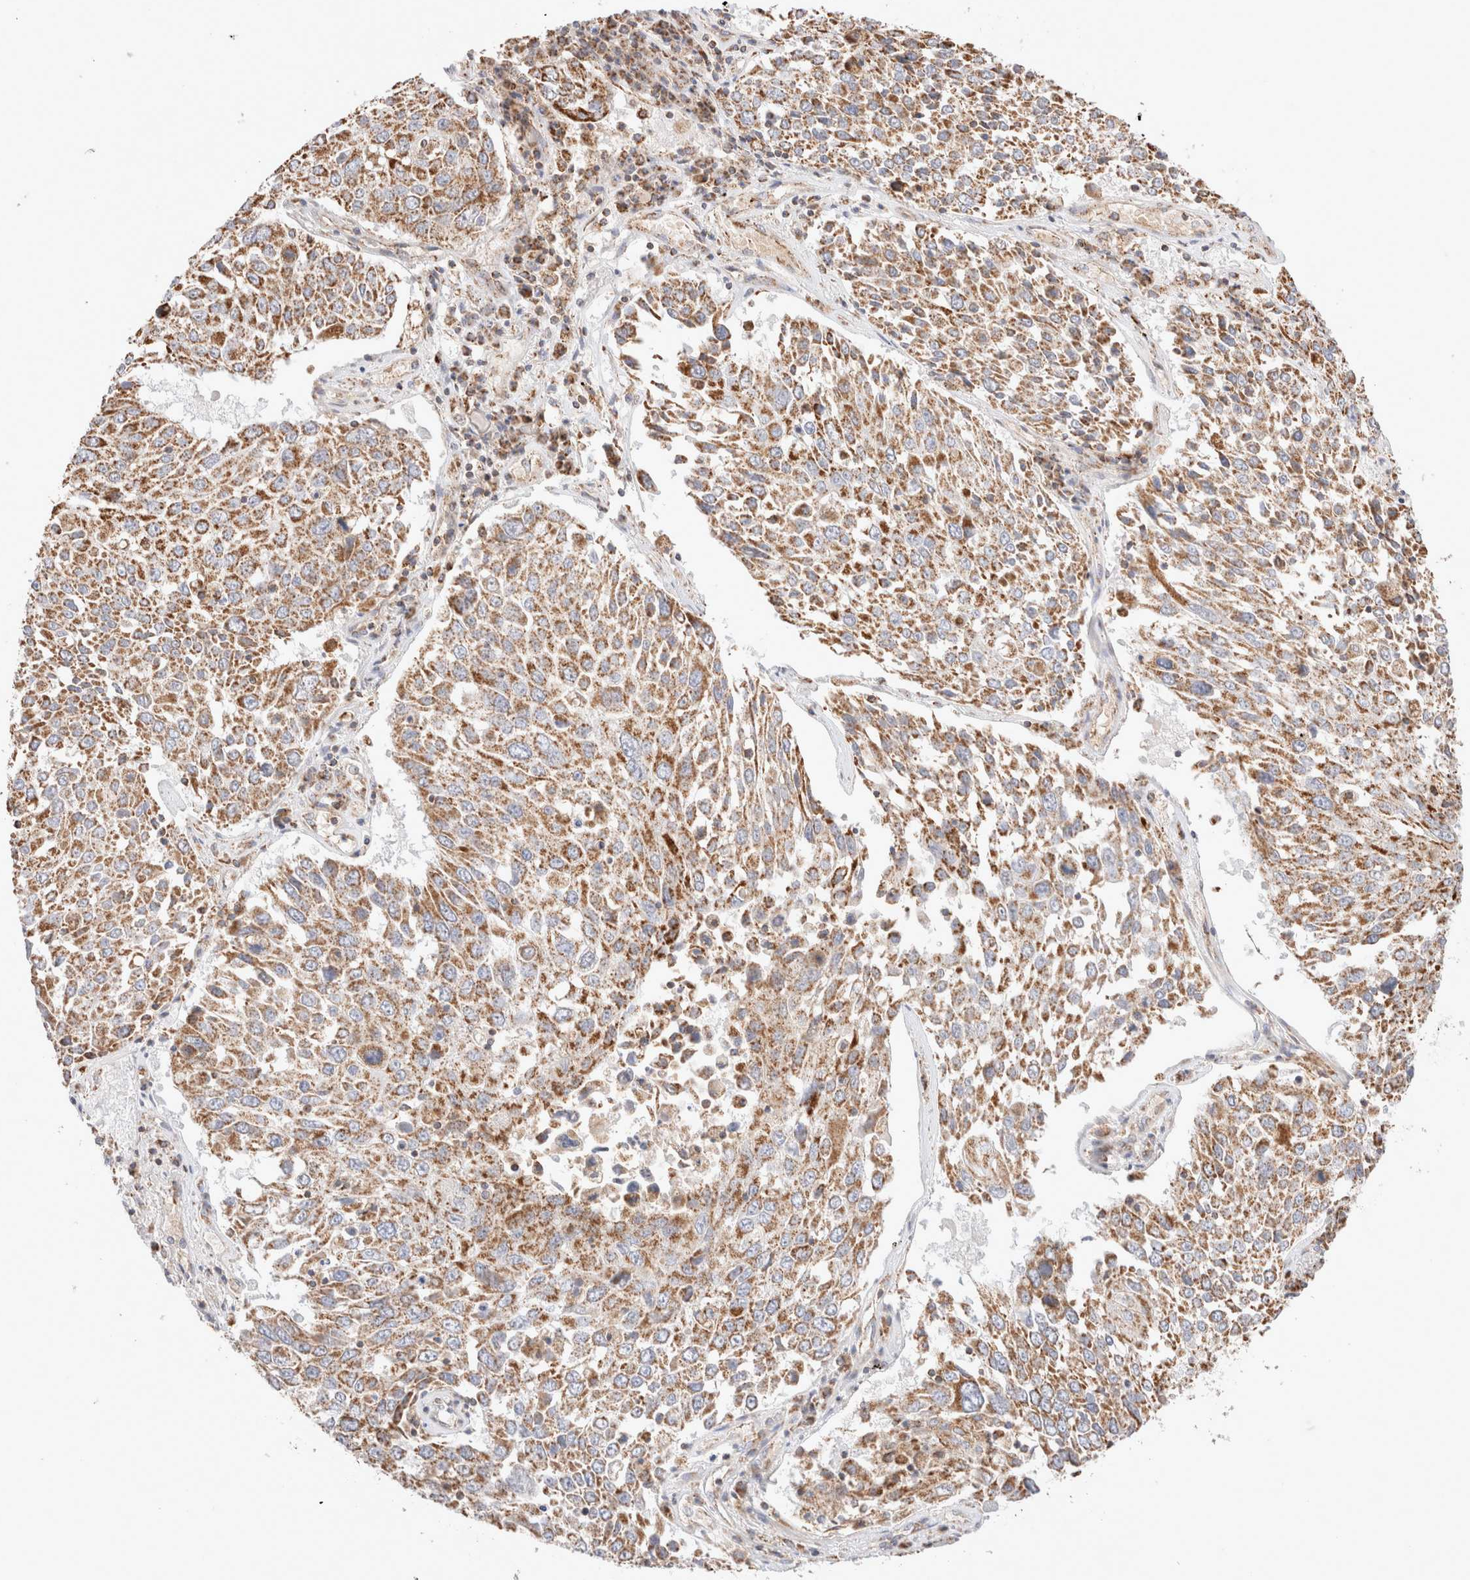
{"staining": {"intensity": "moderate", "quantity": ">75%", "location": "cytoplasmic/membranous"}, "tissue": "lung cancer", "cell_type": "Tumor cells", "image_type": "cancer", "snomed": [{"axis": "morphology", "description": "Squamous cell carcinoma, NOS"}, {"axis": "topography", "description": "Lung"}], "caption": "DAB immunohistochemical staining of human squamous cell carcinoma (lung) exhibits moderate cytoplasmic/membranous protein staining in approximately >75% of tumor cells.", "gene": "TMPPE", "patient": {"sex": "male", "age": 65}}